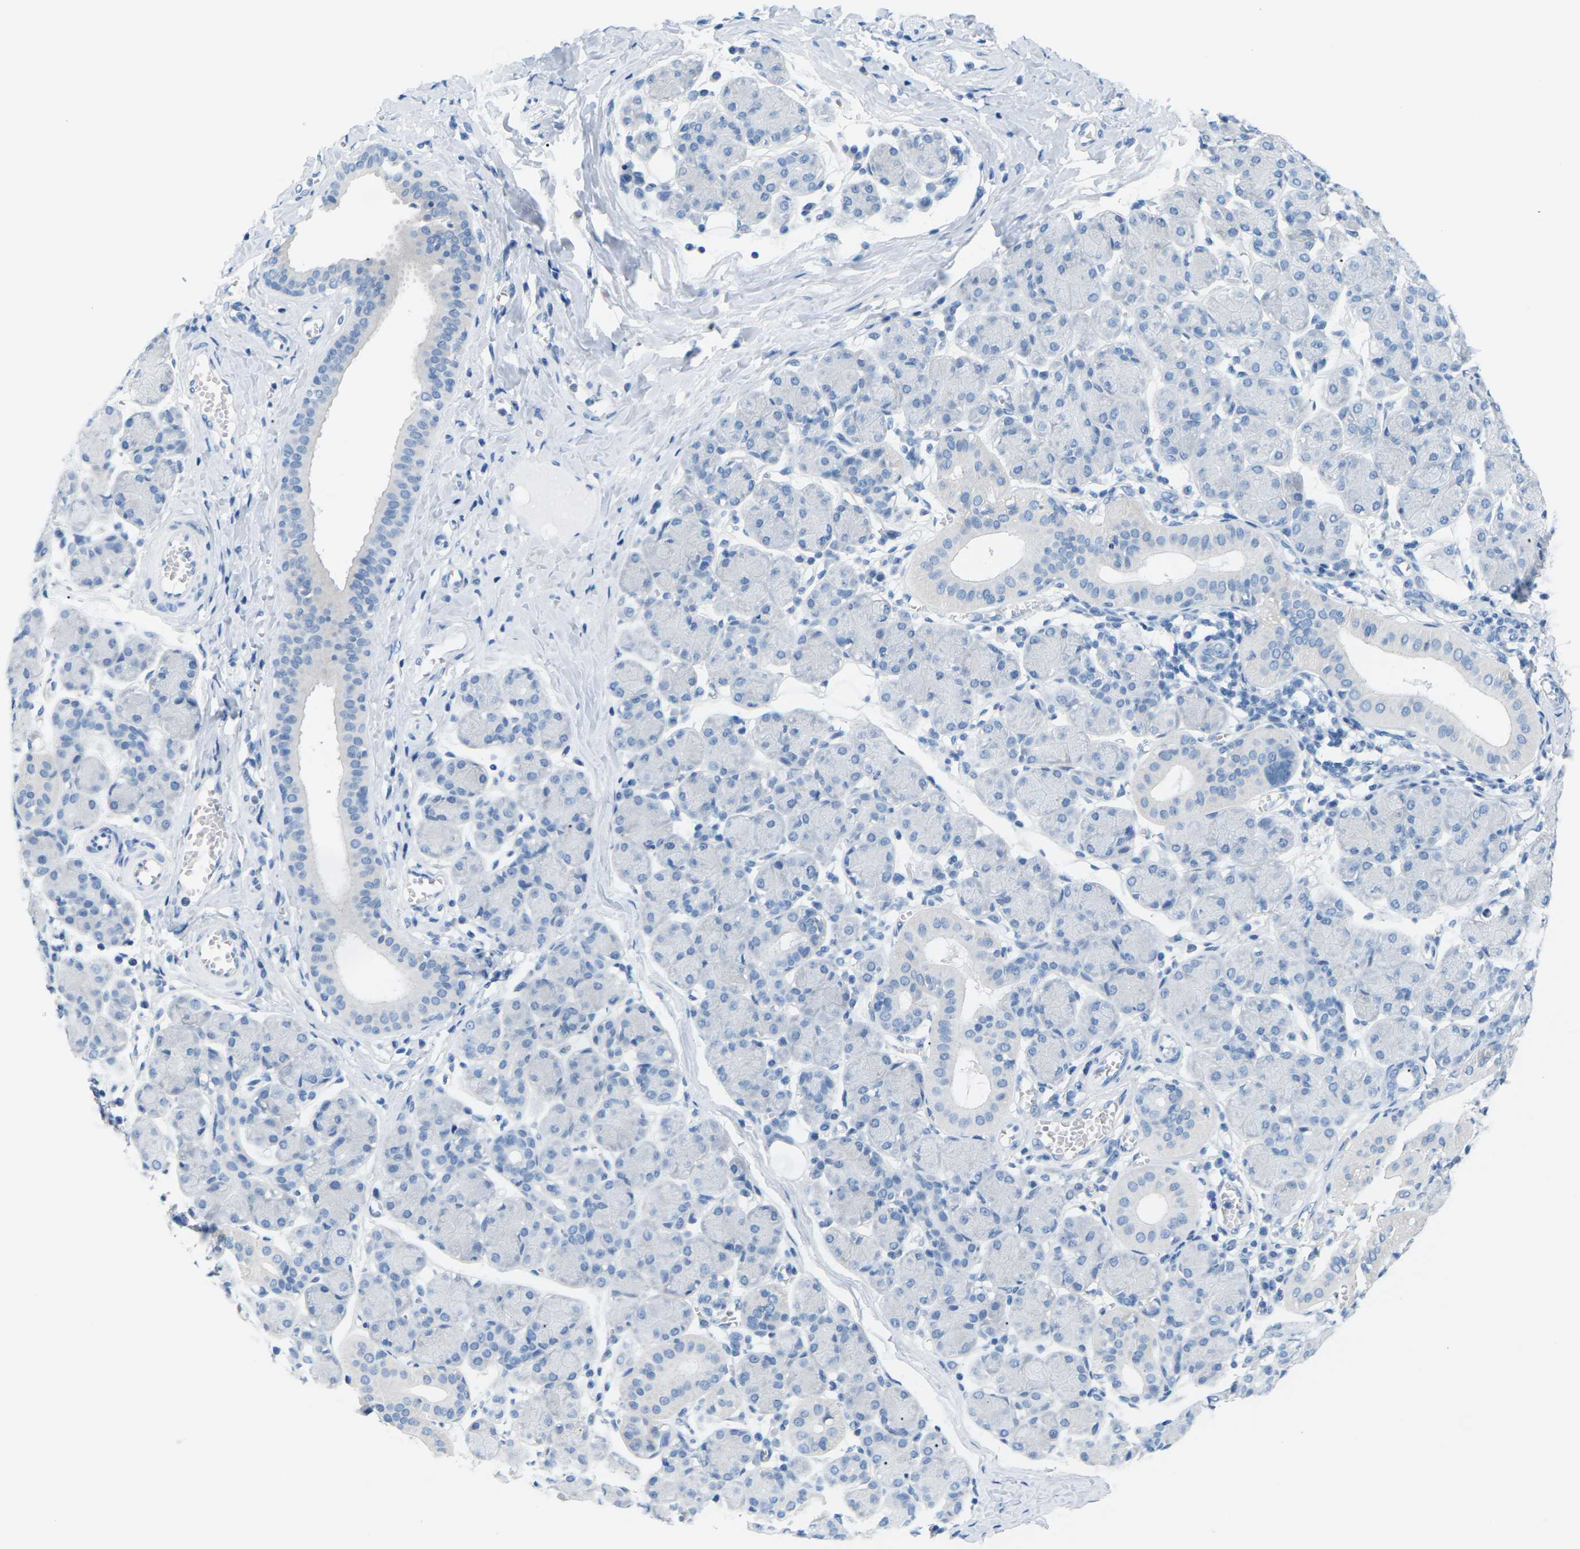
{"staining": {"intensity": "negative", "quantity": "none", "location": "none"}, "tissue": "salivary gland", "cell_type": "Glandular cells", "image_type": "normal", "snomed": [{"axis": "morphology", "description": "Normal tissue, NOS"}, {"axis": "morphology", "description": "Inflammation, NOS"}, {"axis": "topography", "description": "Lymph node"}, {"axis": "topography", "description": "Salivary gland"}], "caption": "Photomicrograph shows no significant protein staining in glandular cells of normal salivary gland.", "gene": "SLC12A1", "patient": {"sex": "male", "age": 3}}